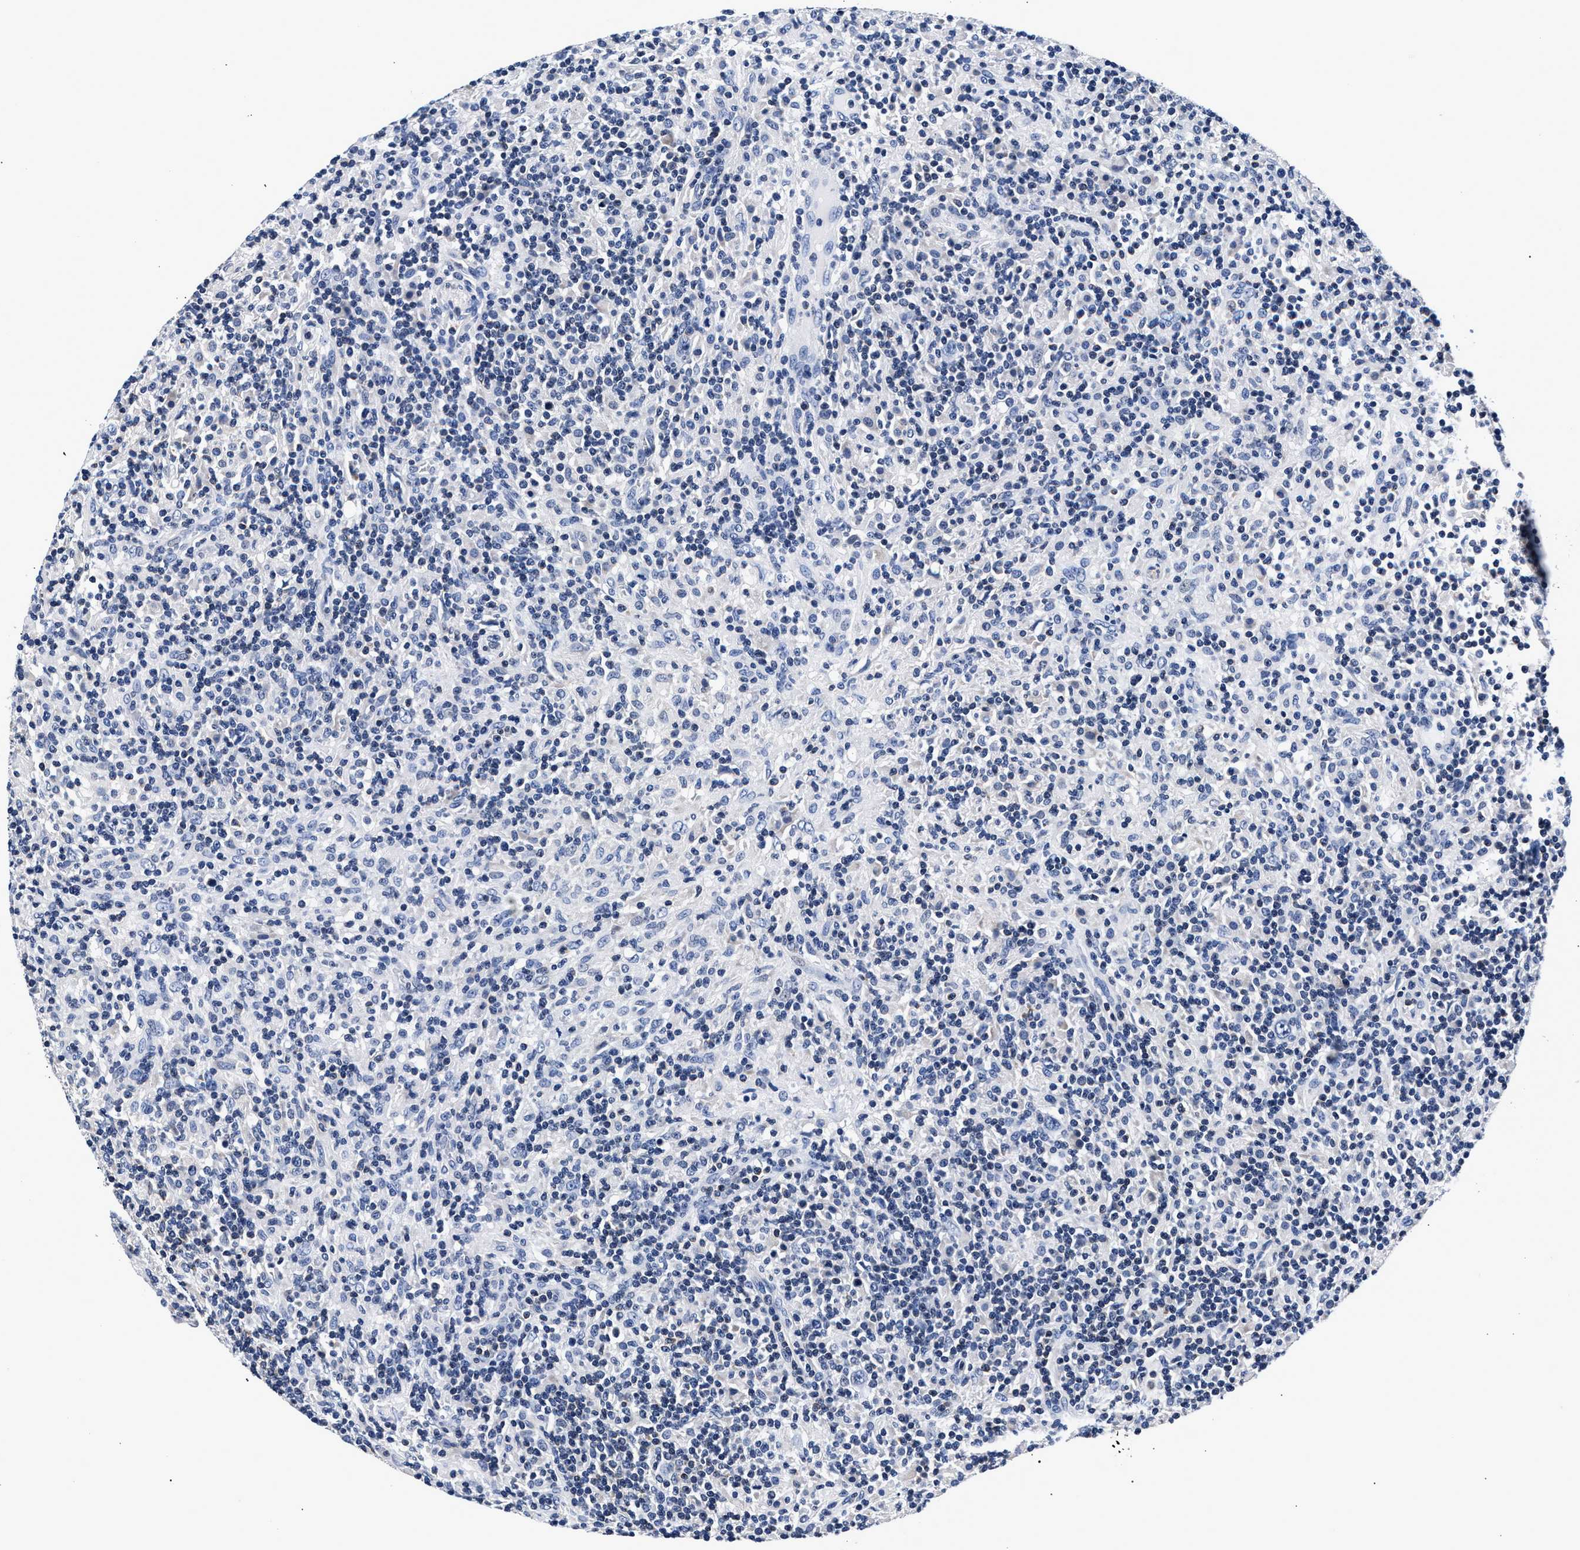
{"staining": {"intensity": "negative", "quantity": "none", "location": "none"}, "tissue": "lymphoma", "cell_type": "Tumor cells", "image_type": "cancer", "snomed": [{"axis": "morphology", "description": "Hodgkin's disease, NOS"}, {"axis": "topography", "description": "Lymph node"}], "caption": "Photomicrograph shows no protein expression in tumor cells of lymphoma tissue. (Brightfield microscopy of DAB (3,3'-diaminobenzidine) immunohistochemistry (IHC) at high magnification).", "gene": "PHF24", "patient": {"sex": "male", "age": 70}}